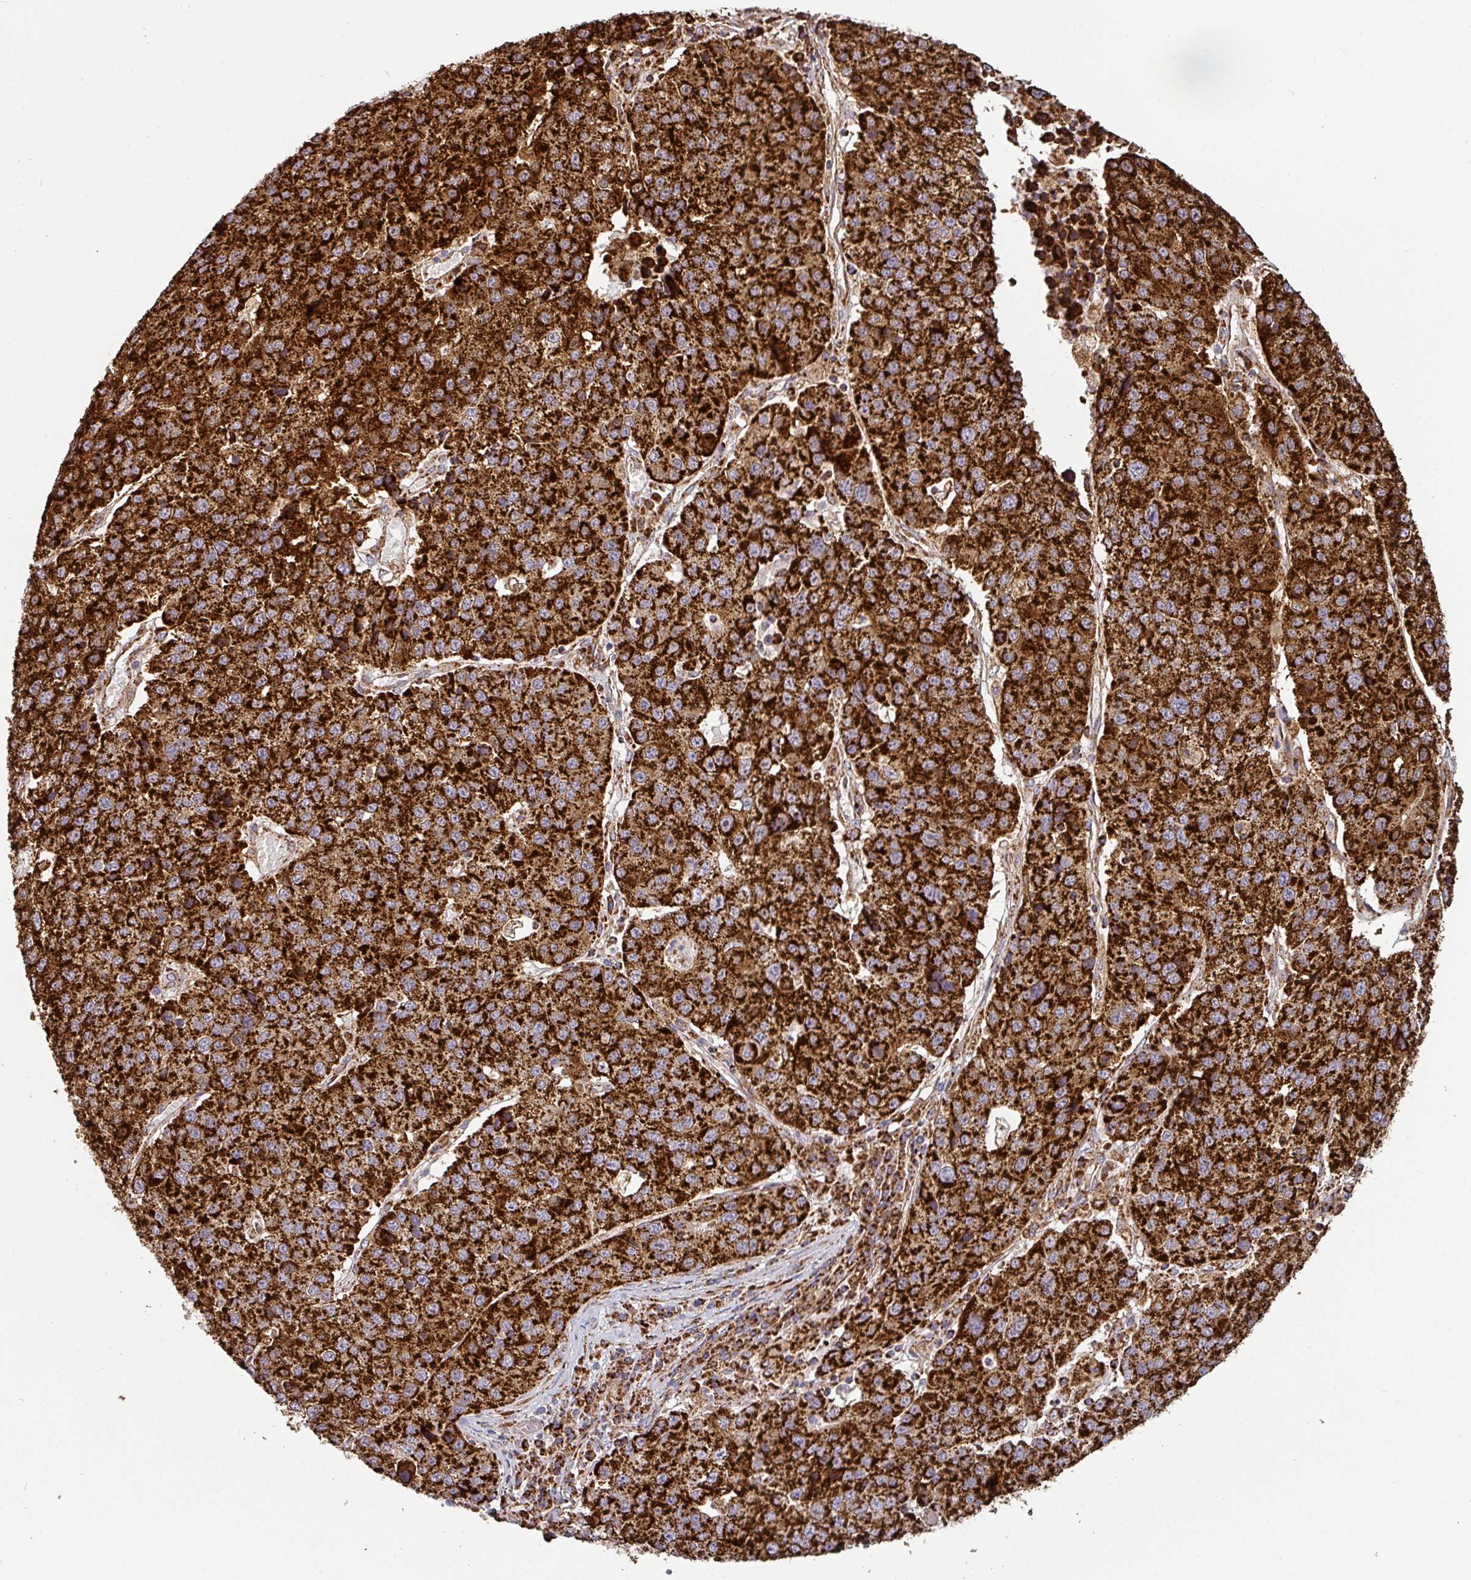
{"staining": {"intensity": "strong", "quantity": ">75%", "location": "cytoplasmic/membranous"}, "tissue": "stomach cancer", "cell_type": "Tumor cells", "image_type": "cancer", "snomed": [{"axis": "morphology", "description": "Adenocarcinoma, NOS"}, {"axis": "topography", "description": "Stomach"}], "caption": "DAB (3,3'-diaminobenzidine) immunohistochemical staining of human stomach cancer demonstrates strong cytoplasmic/membranous protein staining in about >75% of tumor cells. The staining was performed using DAB (3,3'-diaminobenzidine), with brown indicating positive protein expression. Nuclei are stained blue with hematoxylin.", "gene": "TRAP1", "patient": {"sex": "male", "age": 71}}